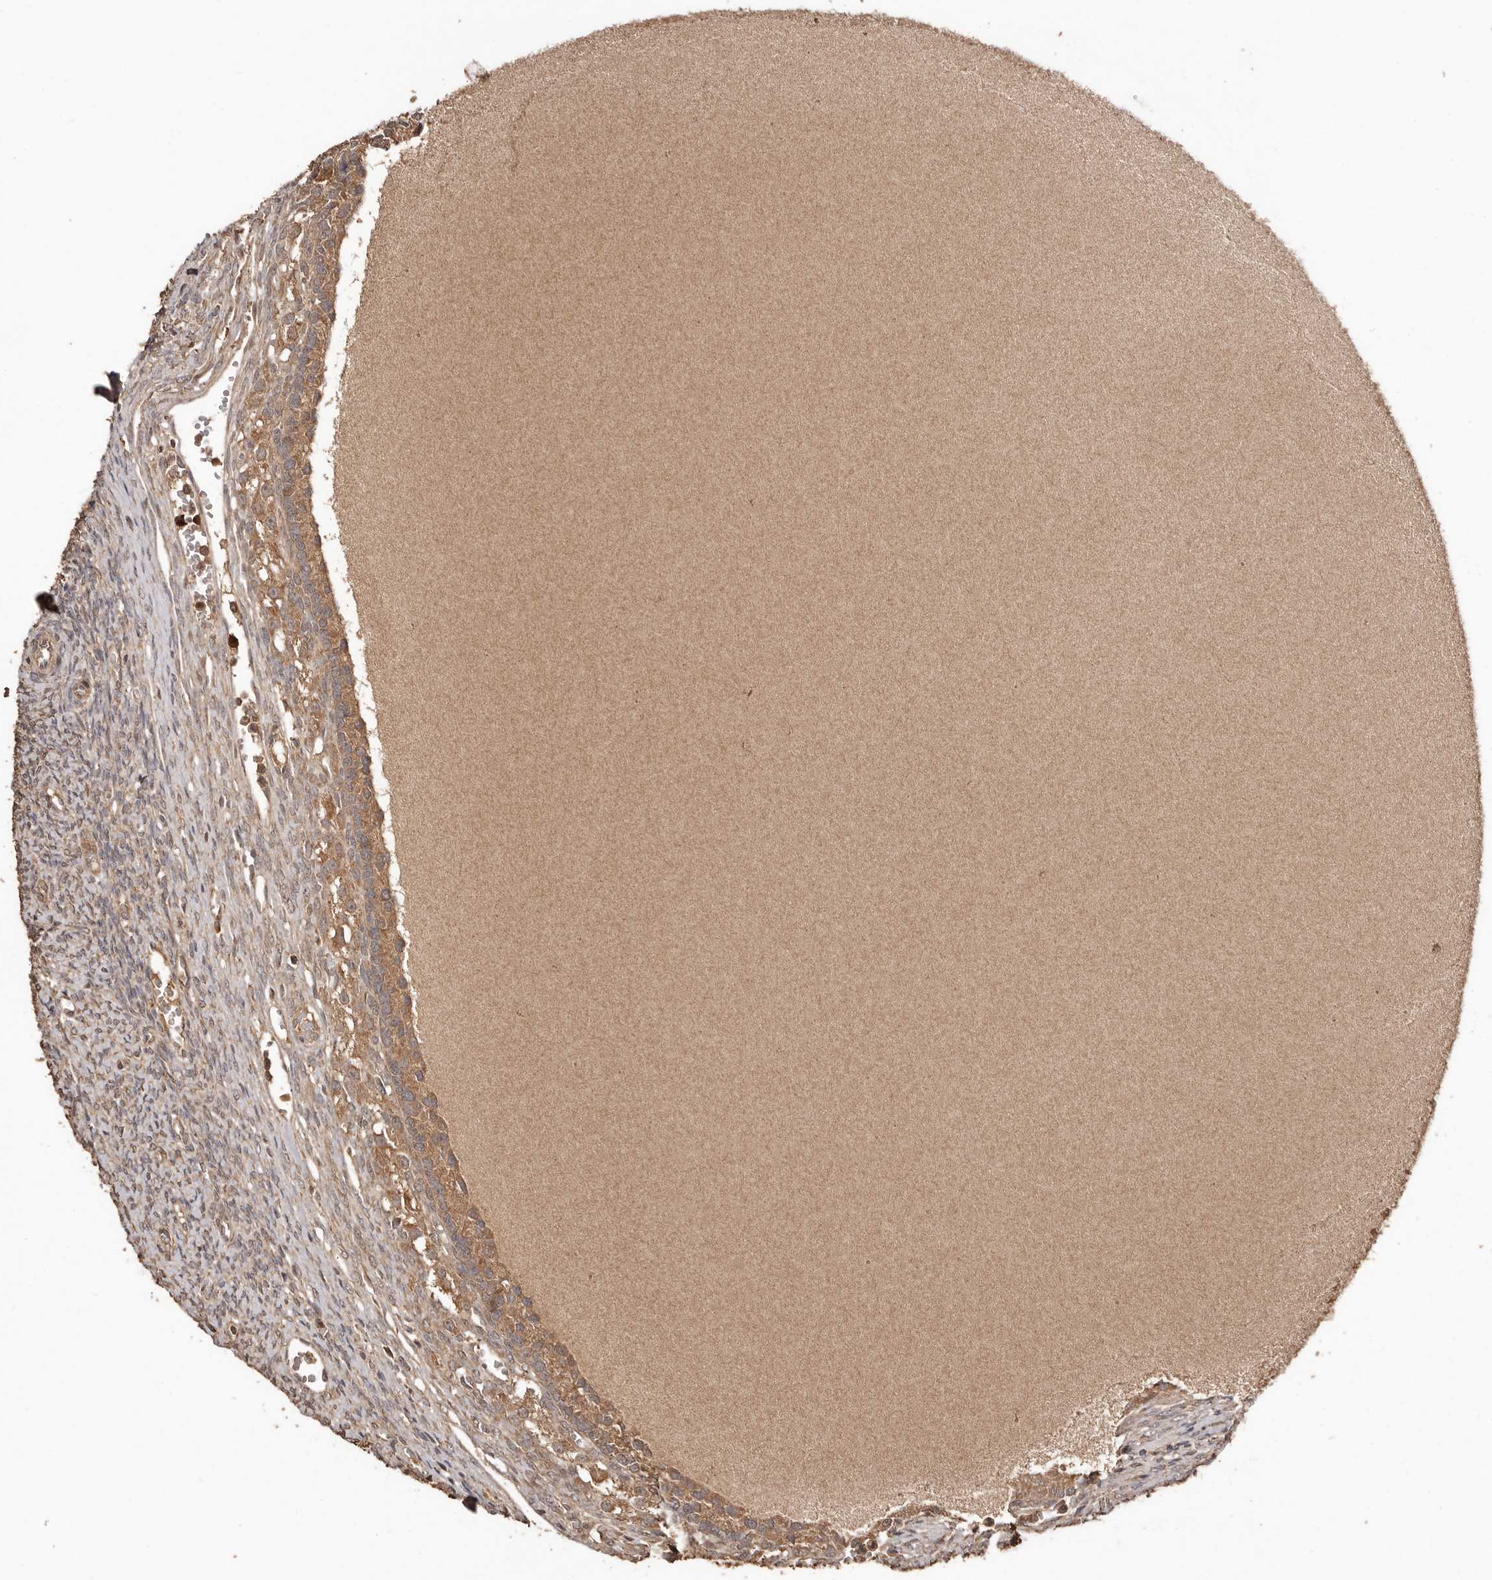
{"staining": {"intensity": "moderate", "quantity": ">75%", "location": "cytoplasmic/membranous"}, "tissue": "ovary", "cell_type": "Follicle cells", "image_type": "normal", "snomed": [{"axis": "morphology", "description": "Normal tissue, NOS"}, {"axis": "topography", "description": "Ovary"}], "caption": "Immunohistochemistry of unremarkable ovary shows medium levels of moderate cytoplasmic/membranous positivity in approximately >75% of follicle cells.", "gene": "RWDD1", "patient": {"sex": "female", "age": 41}}